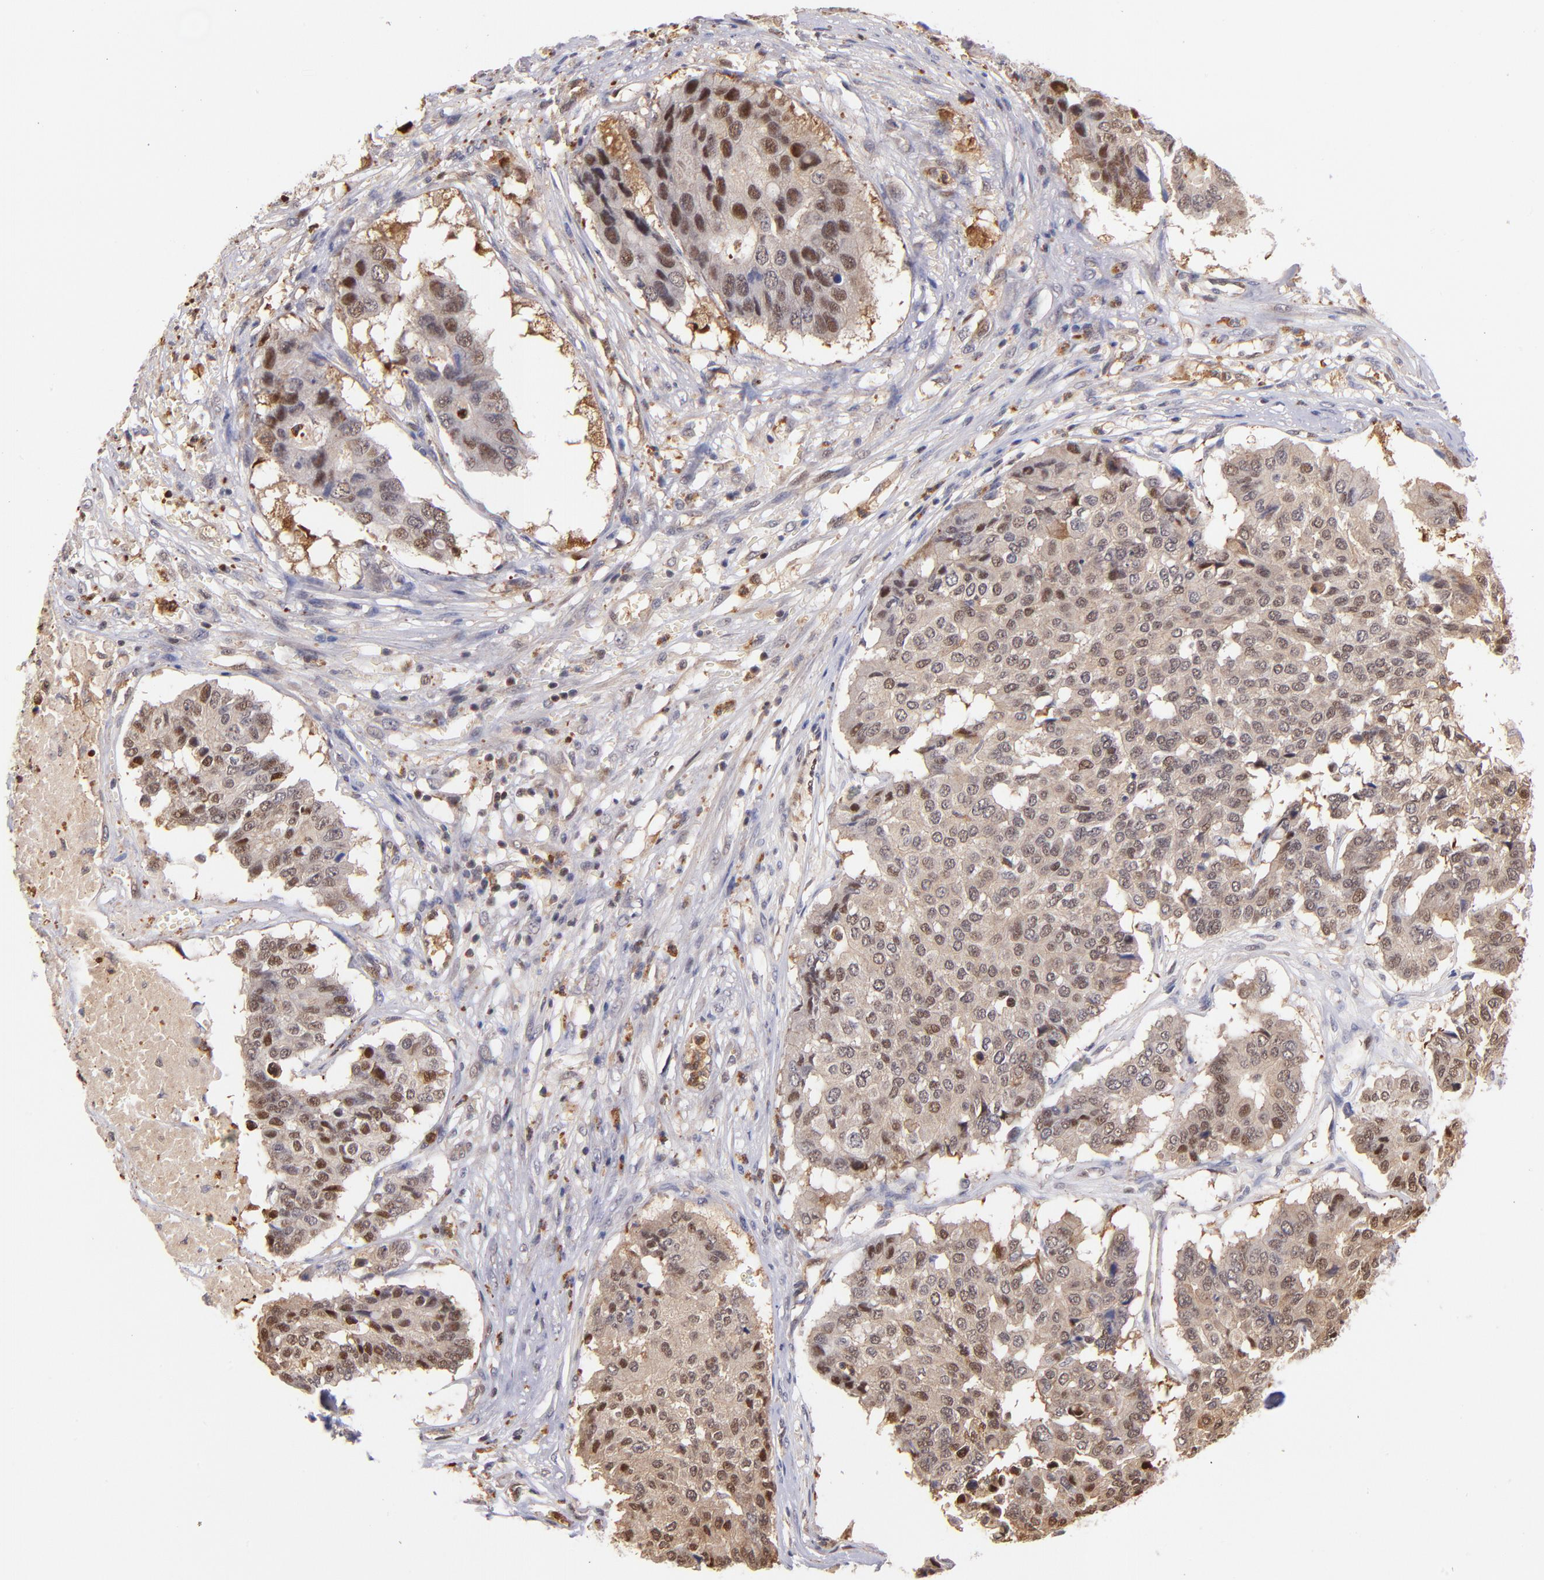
{"staining": {"intensity": "weak", "quantity": ">75%", "location": "cytoplasmic/membranous,nuclear"}, "tissue": "pancreatic cancer", "cell_type": "Tumor cells", "image_type": "cancer", "snomed": [{"axis": "morphology", "description": "Adenocarcinoma, NOS"}, {"axis": "topography", "description": "Pancreas"}], "caption": "Protein expression analysis of pancreatic cancer (adenocarcinoma) displays weak cytoplasmic/membranous and nuclear expression in about >75% of tumor cells.", "gene": "YWHAB", "patient": {"sex": "male", "age": 50}}